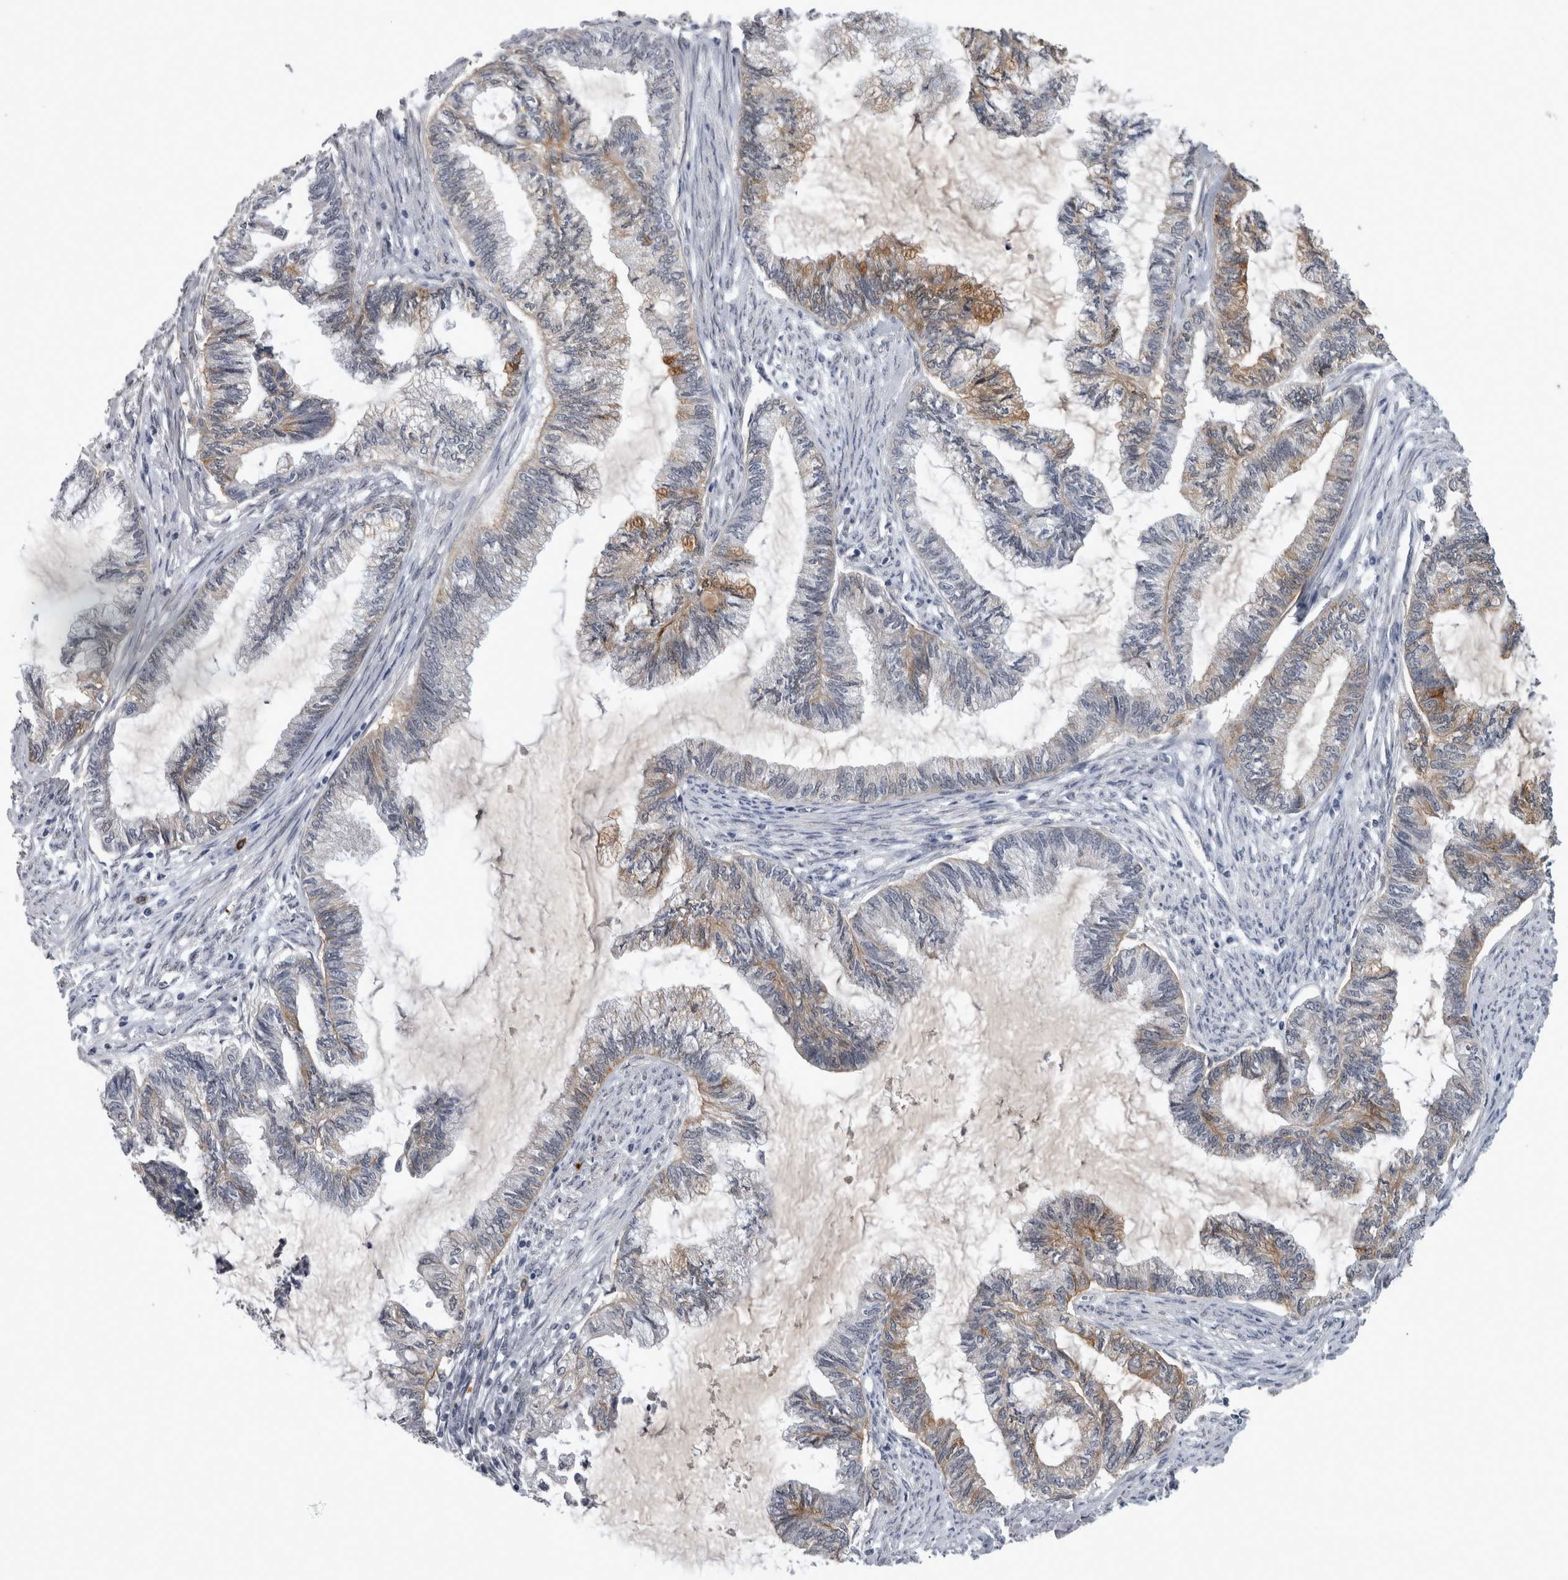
{"staining": {"intensity": "moderate", "quantity": "<25%", "location": "cytoplasmic/membranous"}, "tissue": "endometrial cancer", "cell_type": "Tumor cells", "image_type": "cancer", "snomed": [{"axis": "morphology", "description": "Adenocarcinoma, NOS"}, {"axis": "topography", "description": "Endometrium"}], "caption": "Immunohistochemical staining of human endometrial adenocarcinoma demonstrates moderate cytoplasmic/membranous protein positivity in approximately <25% of tumor cells.", "gene": "PEBP4", "patient": {"sex": "female", "age": 86}}